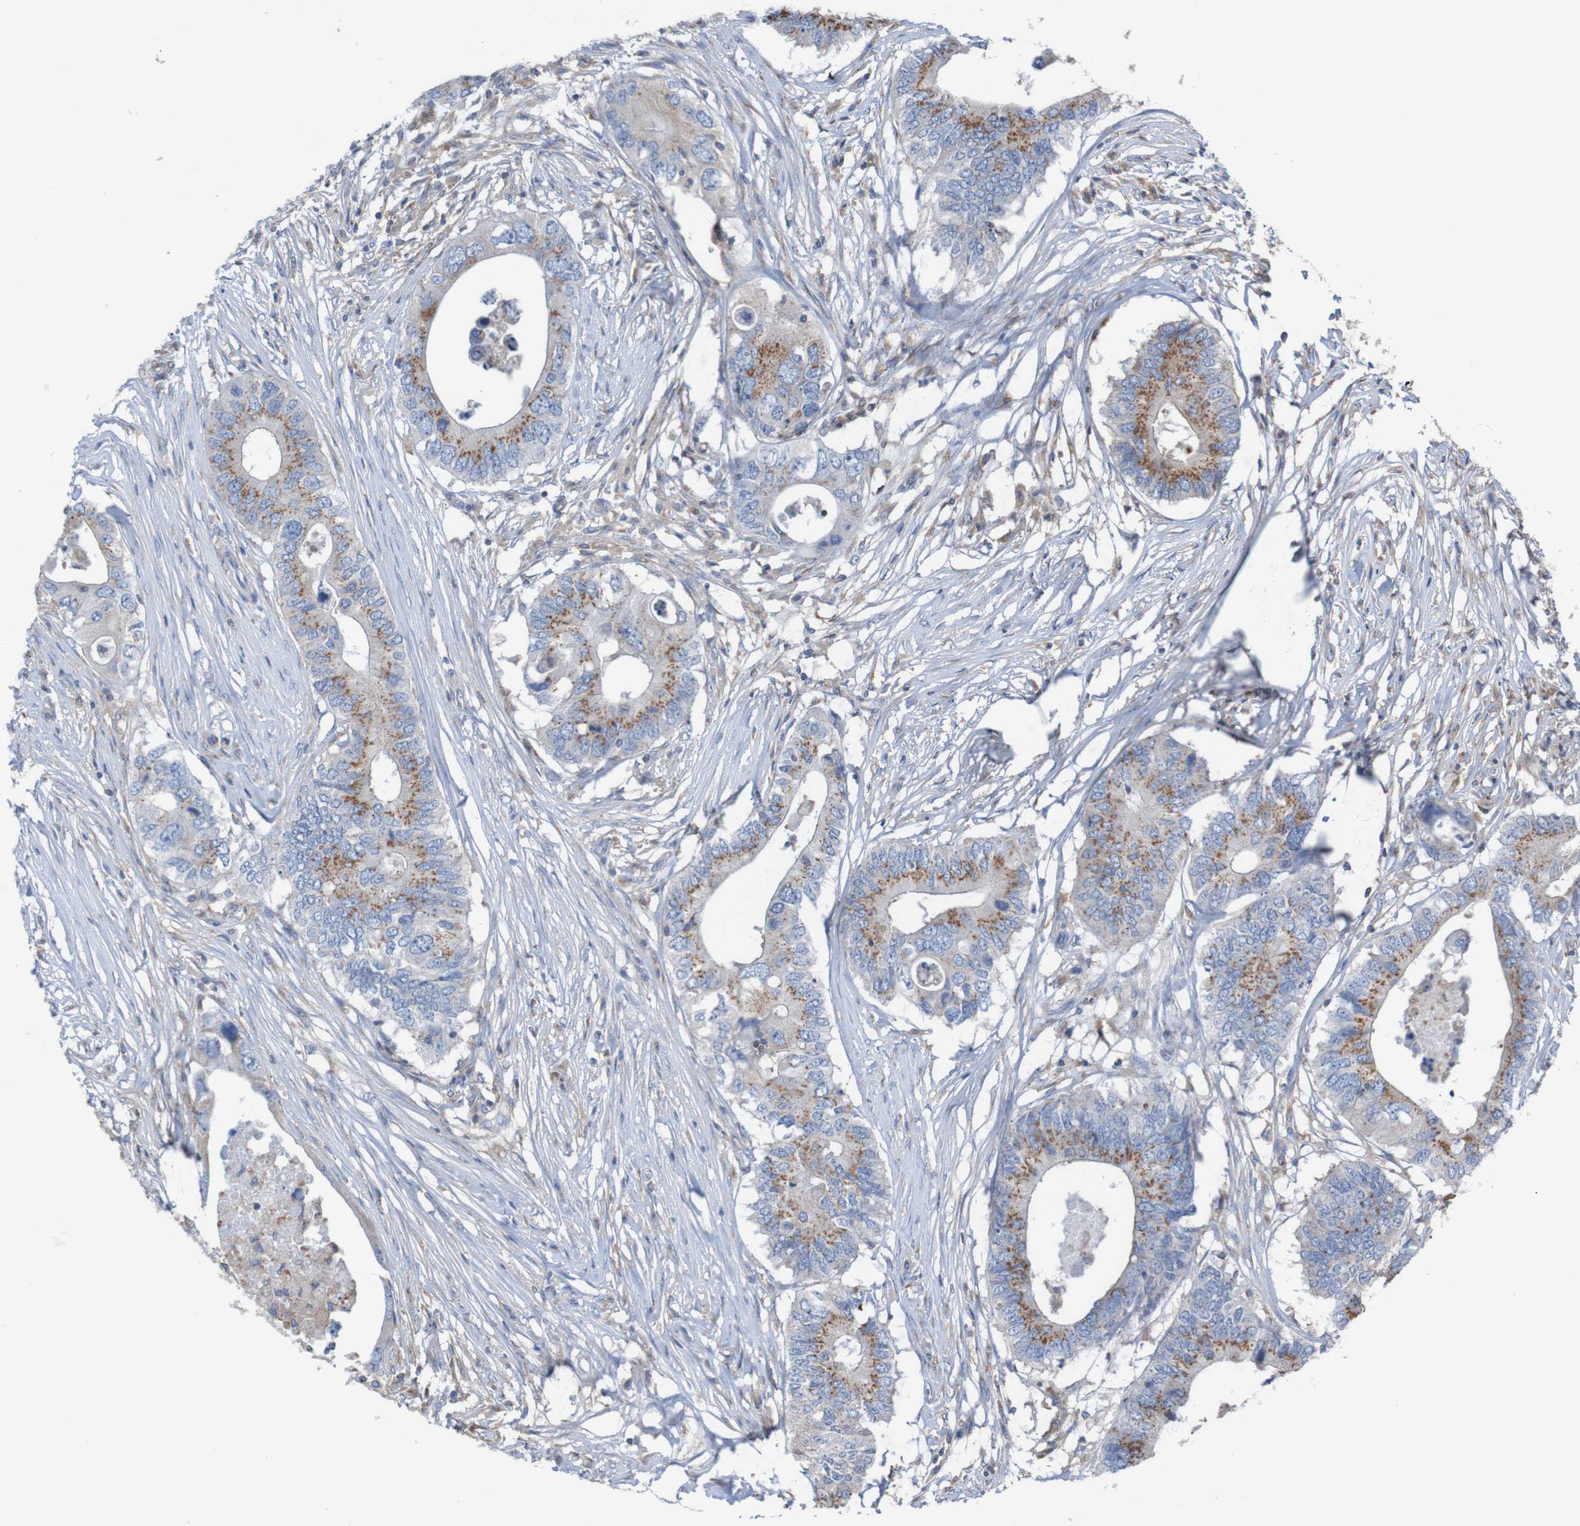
{"staining": {"intensity": "moderate", "quantity": ">75%", "location": "cytoplasmic/membranous"}, "tissue": "colorectal cancer", "cell_type": "Tumor cells", "image_type": "cancer", "snomed": [{"axis": "morphology", "description": "Adenocarcinoma, NOS"}, {"axis": "topography", "description": "Colon"}], "caption": "Human colorectal cancer stained with a brown dye reveals moderate cytoplasmic/membranous positive staining in about >75% of tumor cells.", "gene": "MINAR1", "patient": {"sex": "male", "age": 71}}